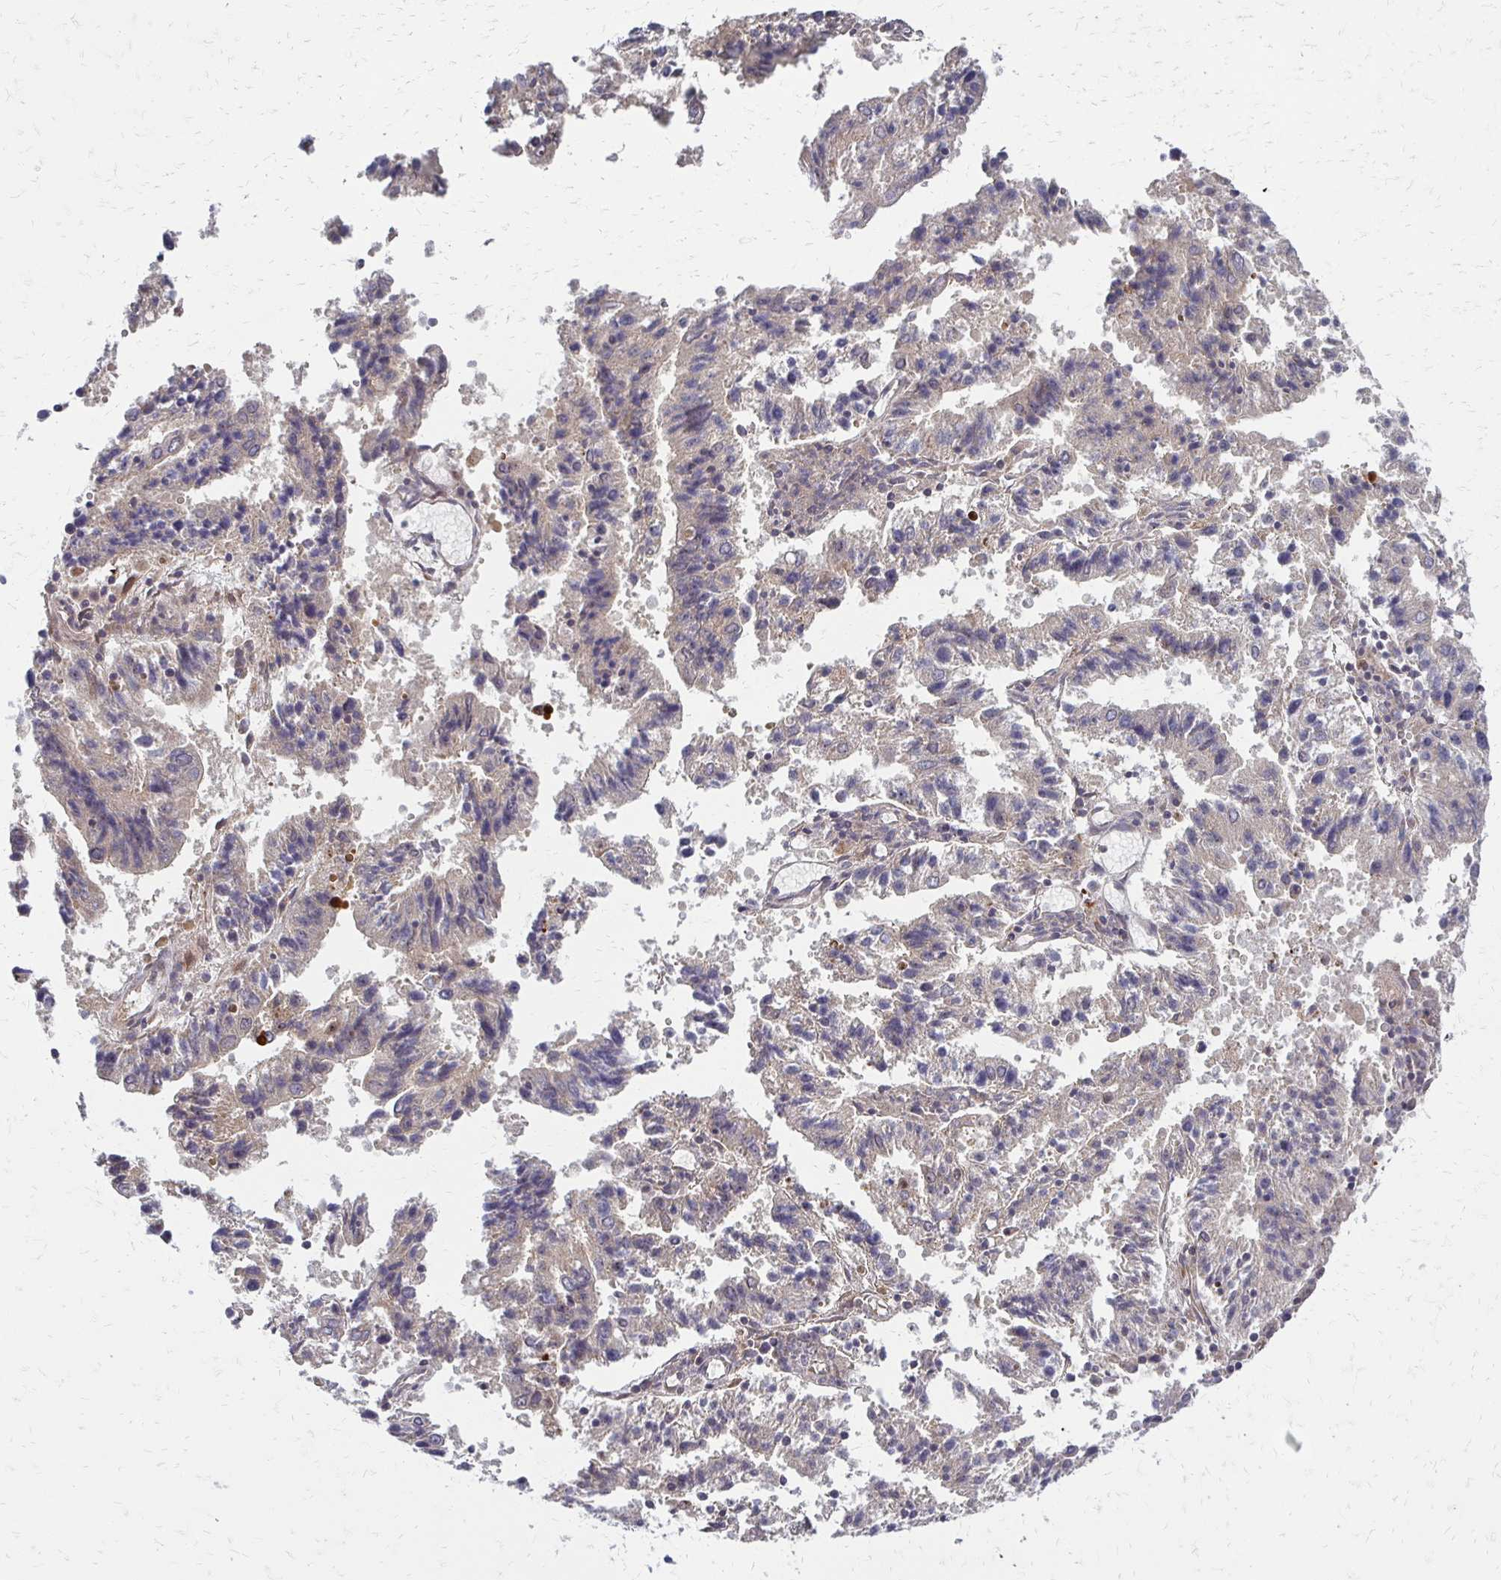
{"staining": {"intensity": "weak", "quantity": "<25%", "location": "cytoplasmic/membranous"}, "tissue": "endometrial cancer", "cell_type": "Tumor cells", "image_type": "cancer", "snomed": [{"axis": "morphology", "description": "Adenocarcinoma, NOS"}, {"axis": "topography", "description": "Endometrium"}], "caption": "Tumor cells show no significant staining in endometrial cancer (adenocarcinoma).", "gene": "TRIR", "patient": {"sex": "female", "age": 82}}